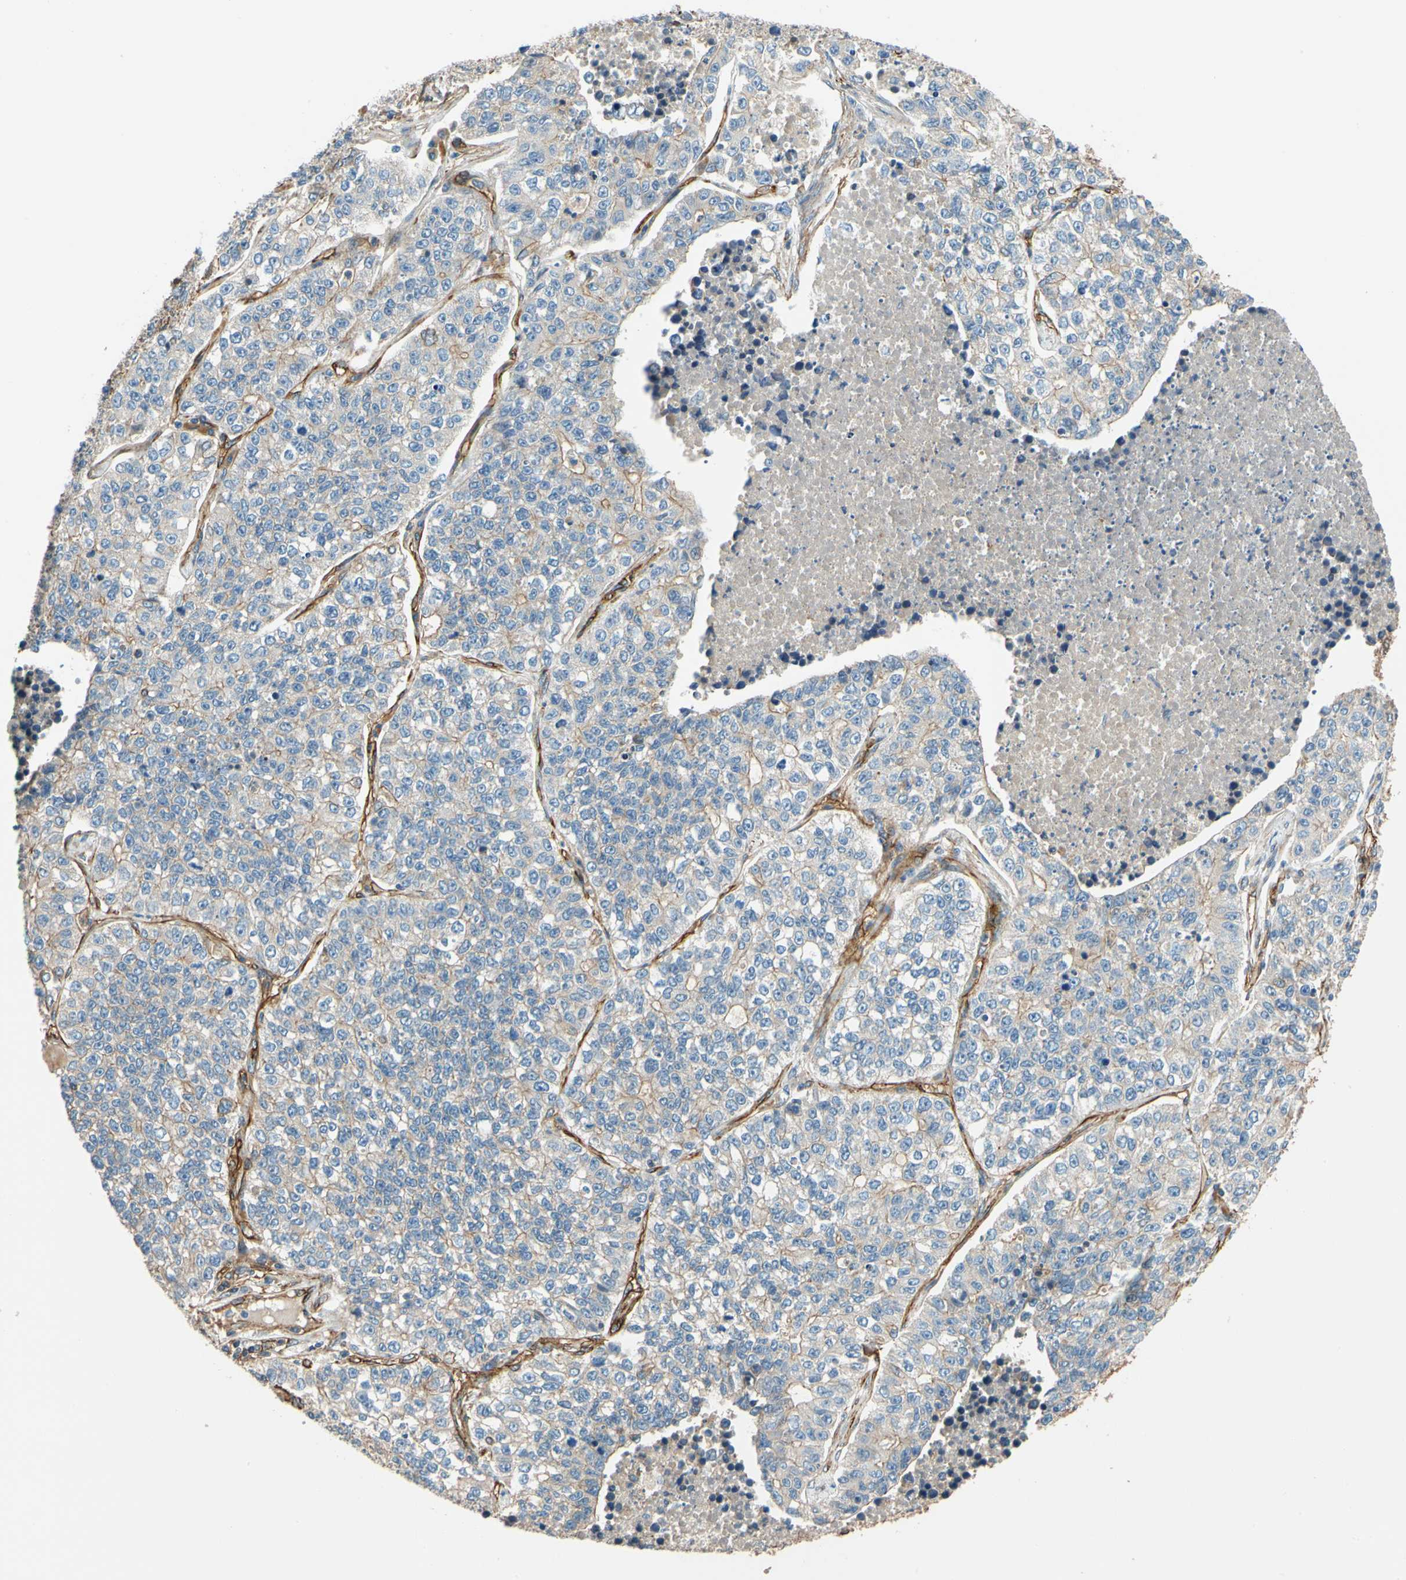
{"staining": {"intensity": "negative", "quantity": "none", "location": "none"}, "tissue": "lung cancer", "cell_type": "Tumor cells", "image_type": "cancer", "snomed": [{"axis": "morphology", "description": "Adenocarcinoma, NOS"}, {"axis": "topography", "description": "Lung"}], "caption": "An image of lung cancer stained for a protein reveals no brown staining in tumor cells. The staining was performed using DAB to visualize the protein expression in brown, while the nuclei were stained in blue with hematoxylin (Magnification: 20x).", "gene": "SPTAN1", "patient": {"sex": "male", "age": 49}}